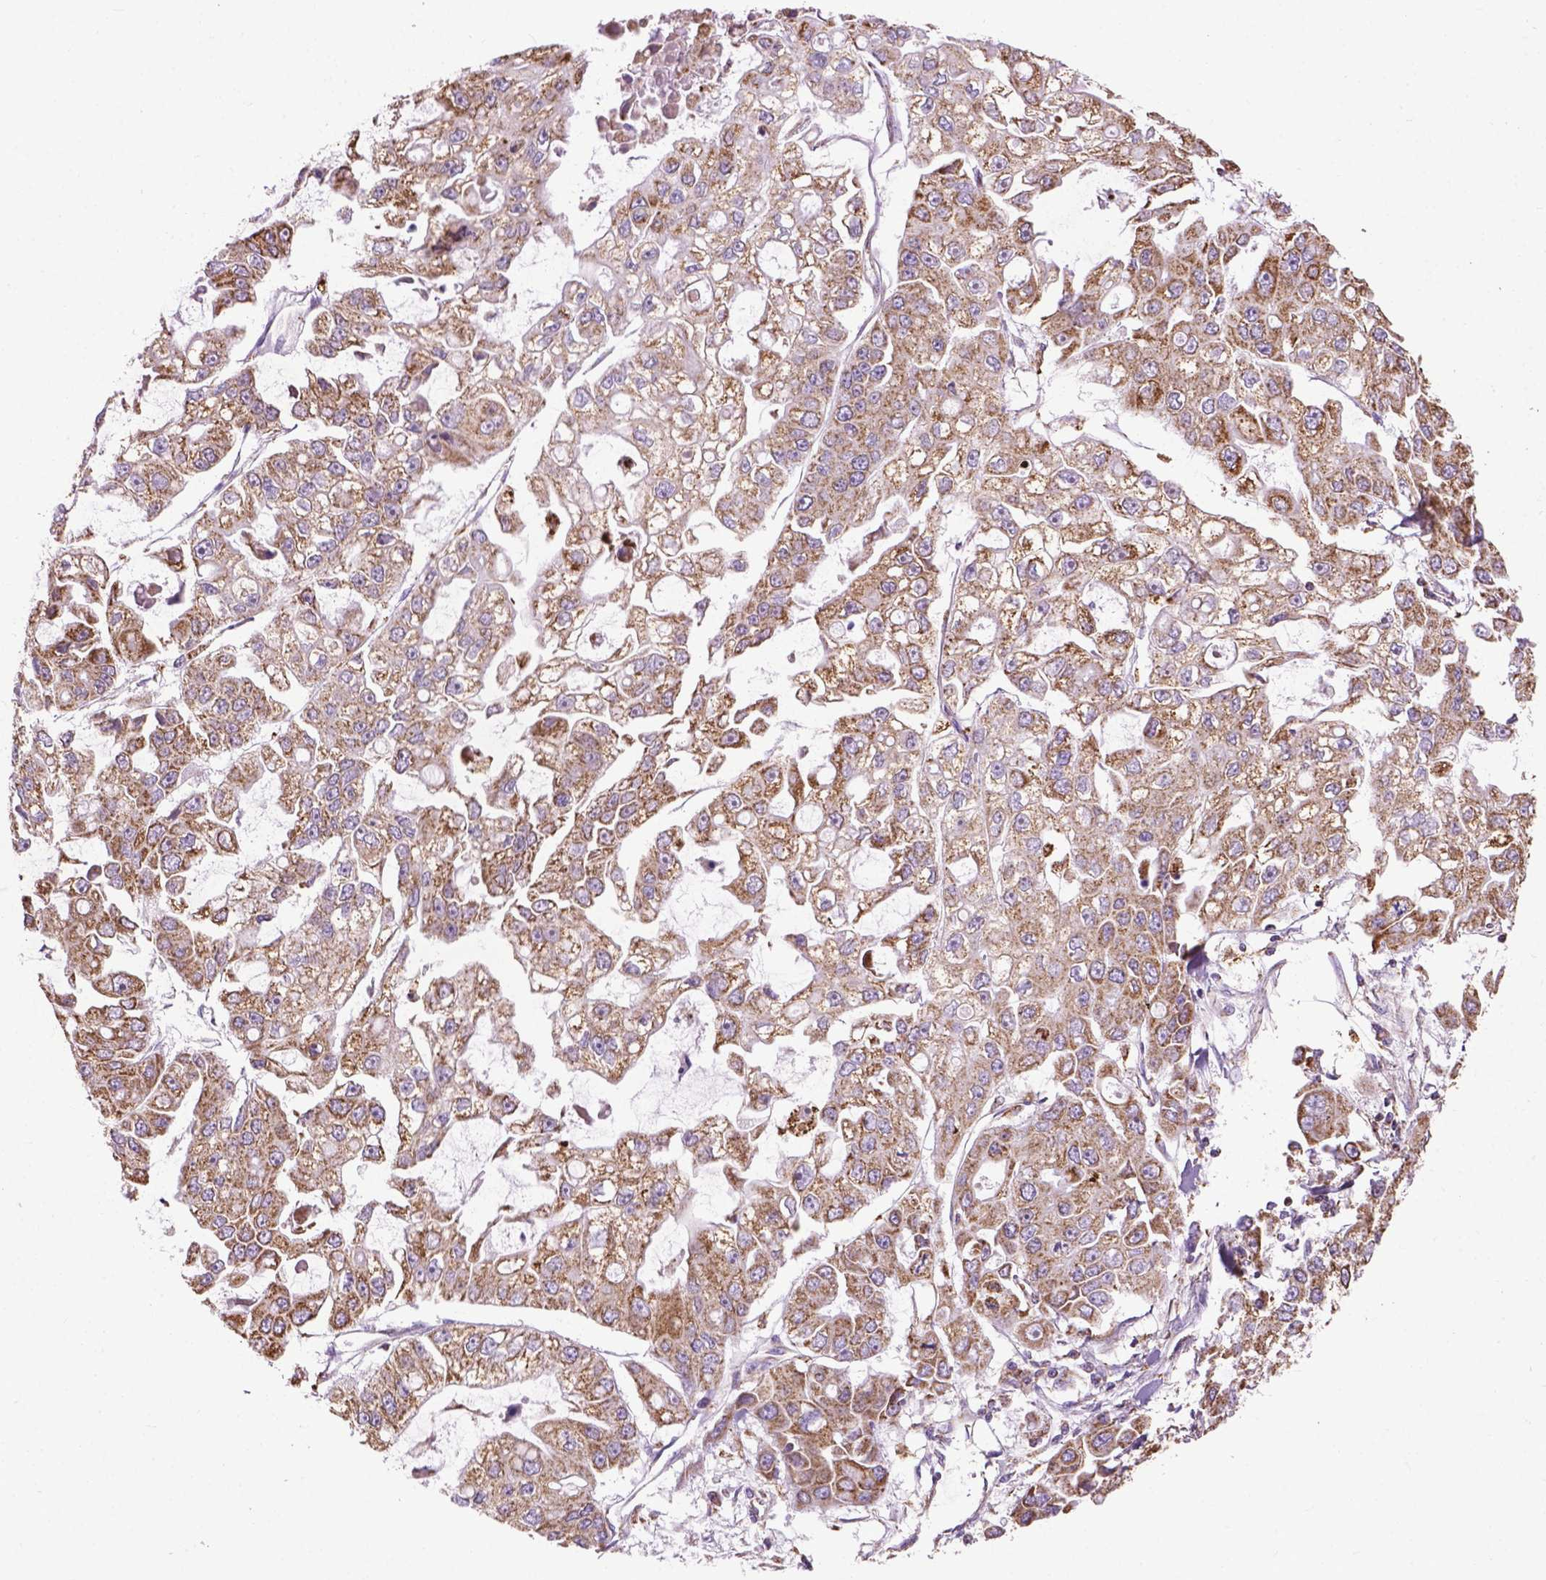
{"staining": {"intensity": "moderate", "quantity": ">75%", "location": "cytoplasmic/membranous"}, "tissue": "ovarian cancer", "cell_type": "Tumor cells", "image_type": "cancer", "snomed": [{"axis": "morphology", "description": "Cystadenocarcinoma, serous, NOS"}, {"axis": "topography", "description": "Ovary"}], "caption": "Serous cystadenocarcinoma (ovarian) was stained to show a protein in brown. There is medium levels of moderate cytoplasmic/membranous positivity in about >75% of tumor cells.", "gene": "VDAC1", "patient": {"sex": "female", "age": 56}}